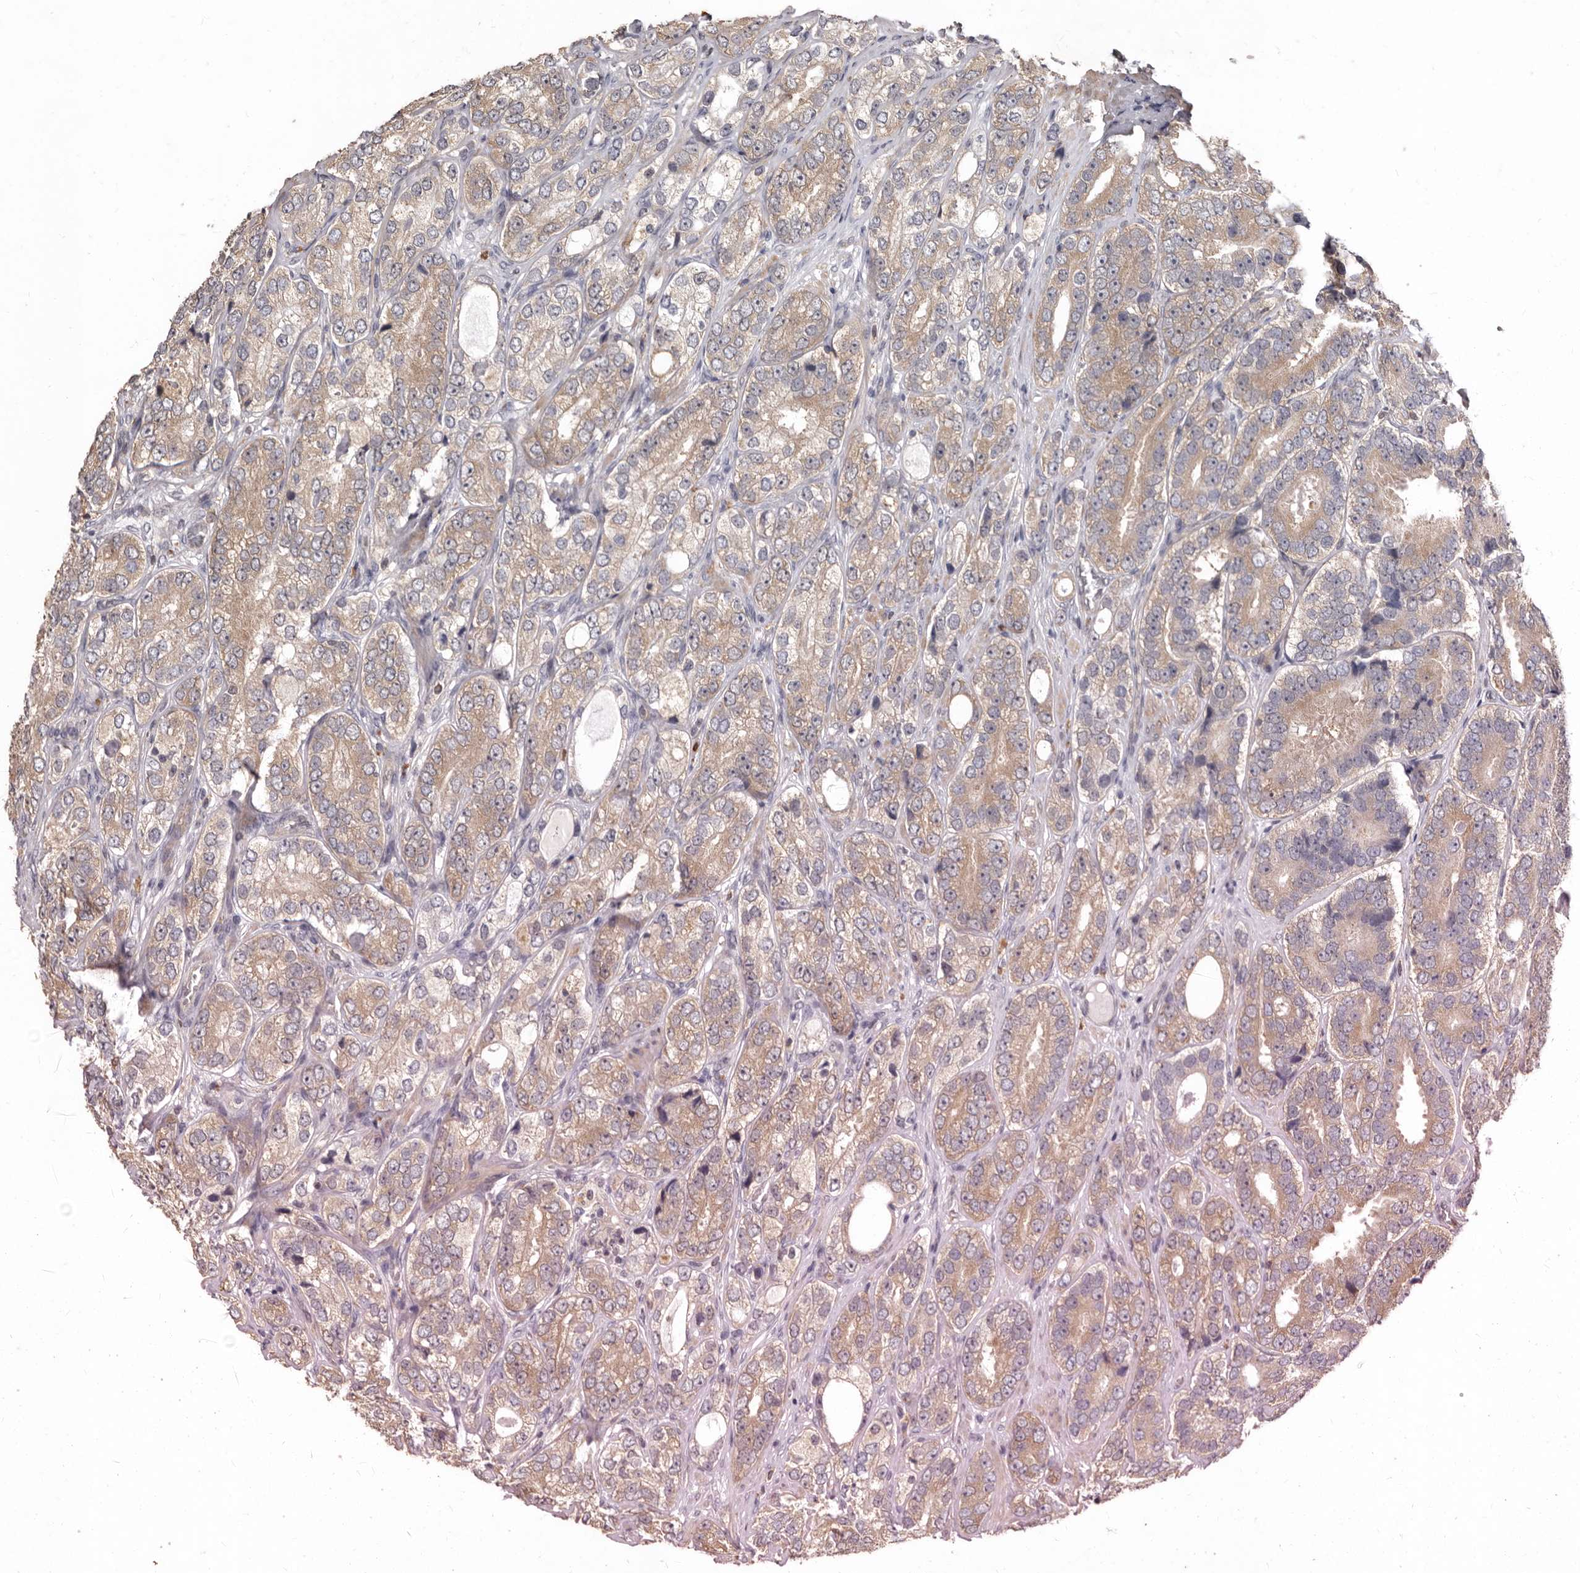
{"staining": {"intensity": "moderate", "quantity": ">75%", "location": "cytoplasmic/membranous"}, "tissue": "prostate cancer", "cell_type": "Tumor cells", "image_type": "cancer", "snomed": [{"axis": "morphology", "description": "Adenocarcinoma, High grade"}, {"axis": "topography", "description": "Prostate"}], "caption": "Prostate adenocarcinoma (high-grade) tissue reveals moderate cytoplasmic/membranous staining in about >75% of tumor cells Nuclei are stained in blue.", "gene": "ACLY", "patient": {"sex": "male", "age": 56}}